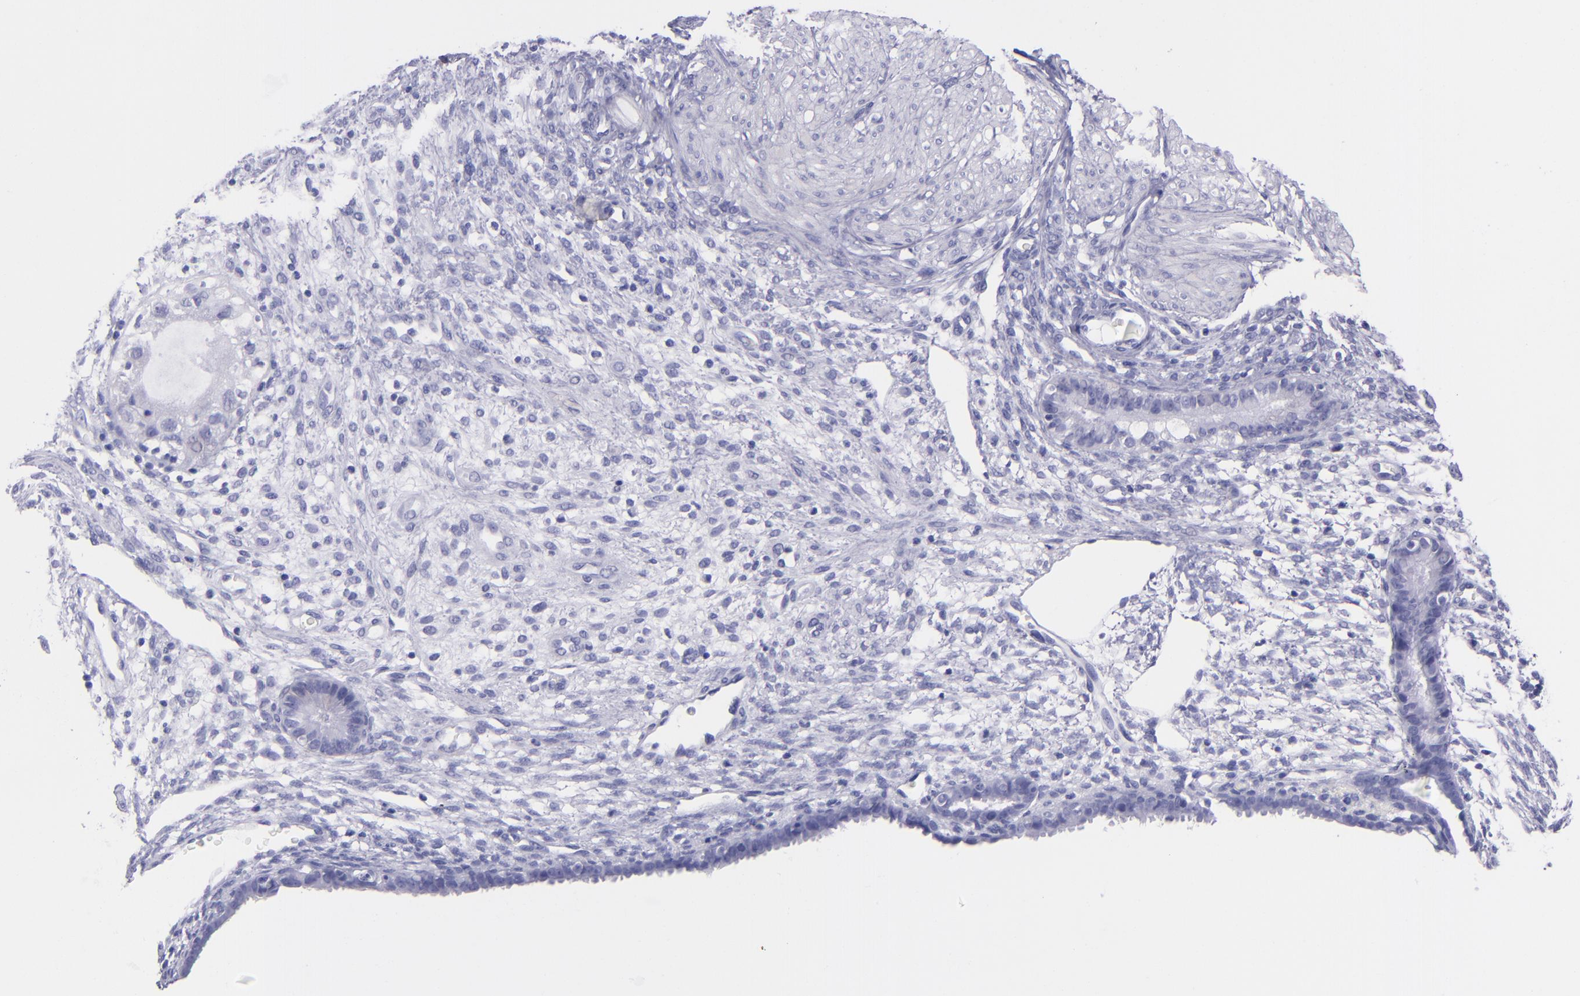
{"staining": {"intensity": "negative", "quantity": "none", "location": "none"}, "tissue": "endometrium", "cell_type": "Cells in endometrial stroma", "image_type": "normal", "snomed": [{"axis": "morphology", "description": "Normal tissue, NOS"}, {"axis": "topography", "description": "Endometrium"}], "caption": "DAB (3,3'-diaminobenzidine) immunohistochemical staining of normal endometrium demonstrates no significant expression in cells in endometrial stroma. The staining was performed using DAB (3,3'-diaminobenzidine) to visualize the protein expression in brown, while the nuclei were stained in blue with hematoxylin (Magnification: 20x).", "gene": "TNNT3", "patient": {"sex": "female", "age": 72}}